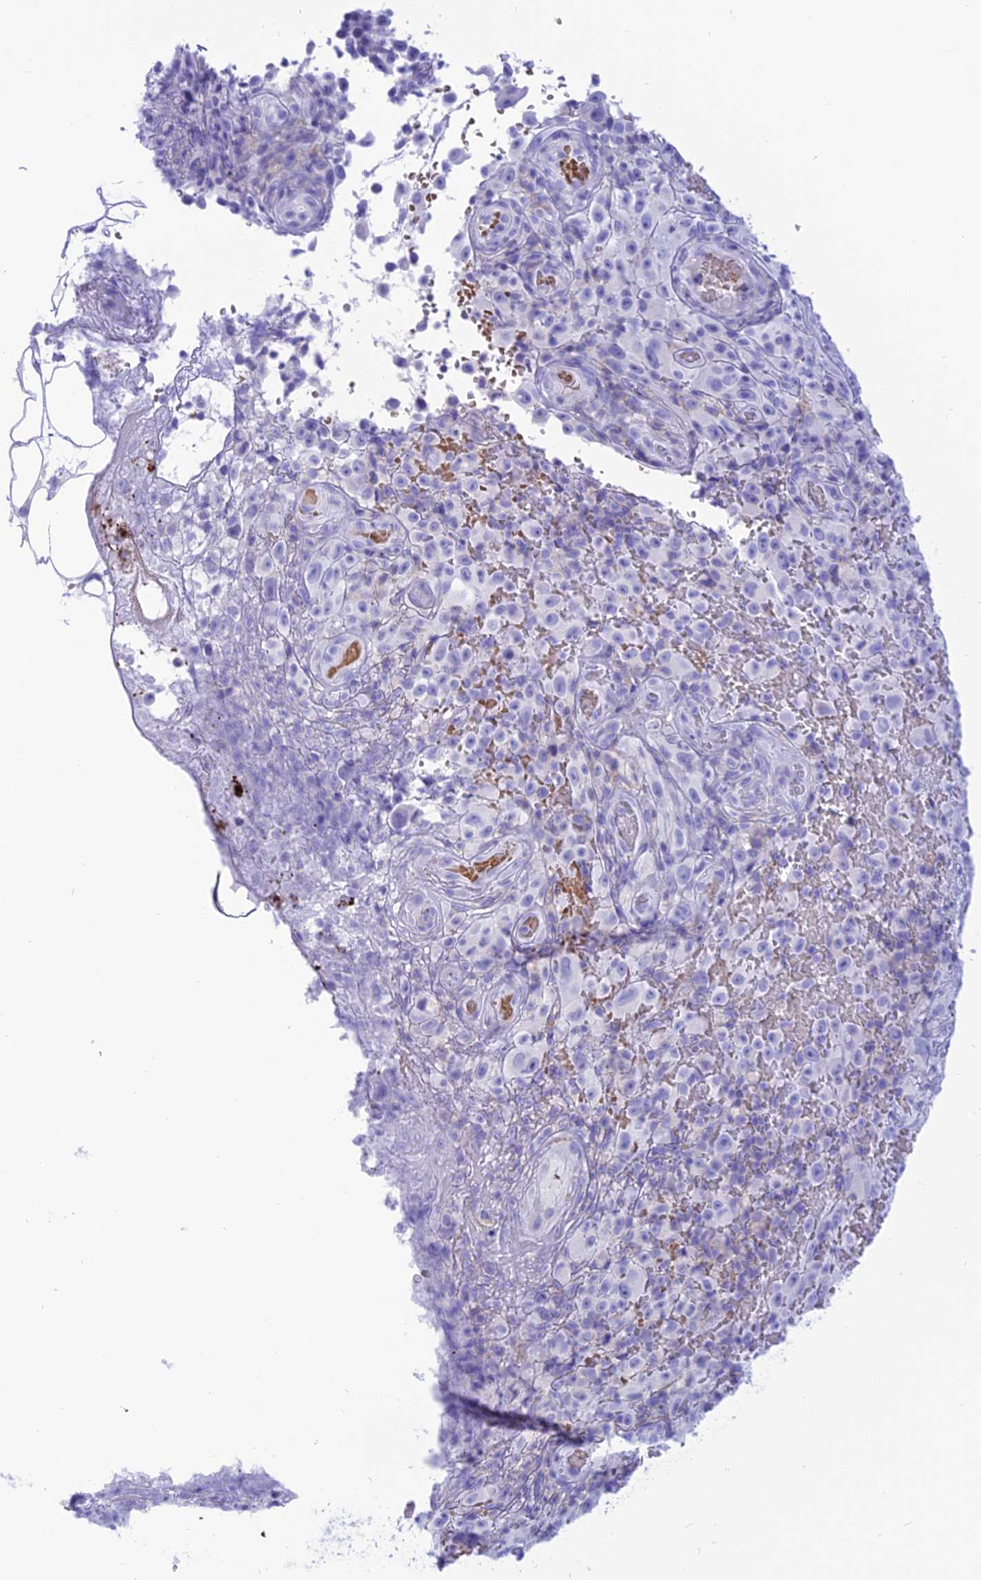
{"staining": {"intensity": "negative", "quantity": "none", "location": "none"}, "tissue": "melanoma", "cell_type": "Tumor cells", "image_type": "cancer", "snomed": [{"axis": "morphology", "description": "Malignant melanoma, NOS"}, {"axis": "topography", "description": "Skin"}], "caption": "Image shows no protein positivity in tumor cells of malignant melanoma tissue.", "gene": "GLYATL1", "patient": {"sex": "female", "age": 82}}